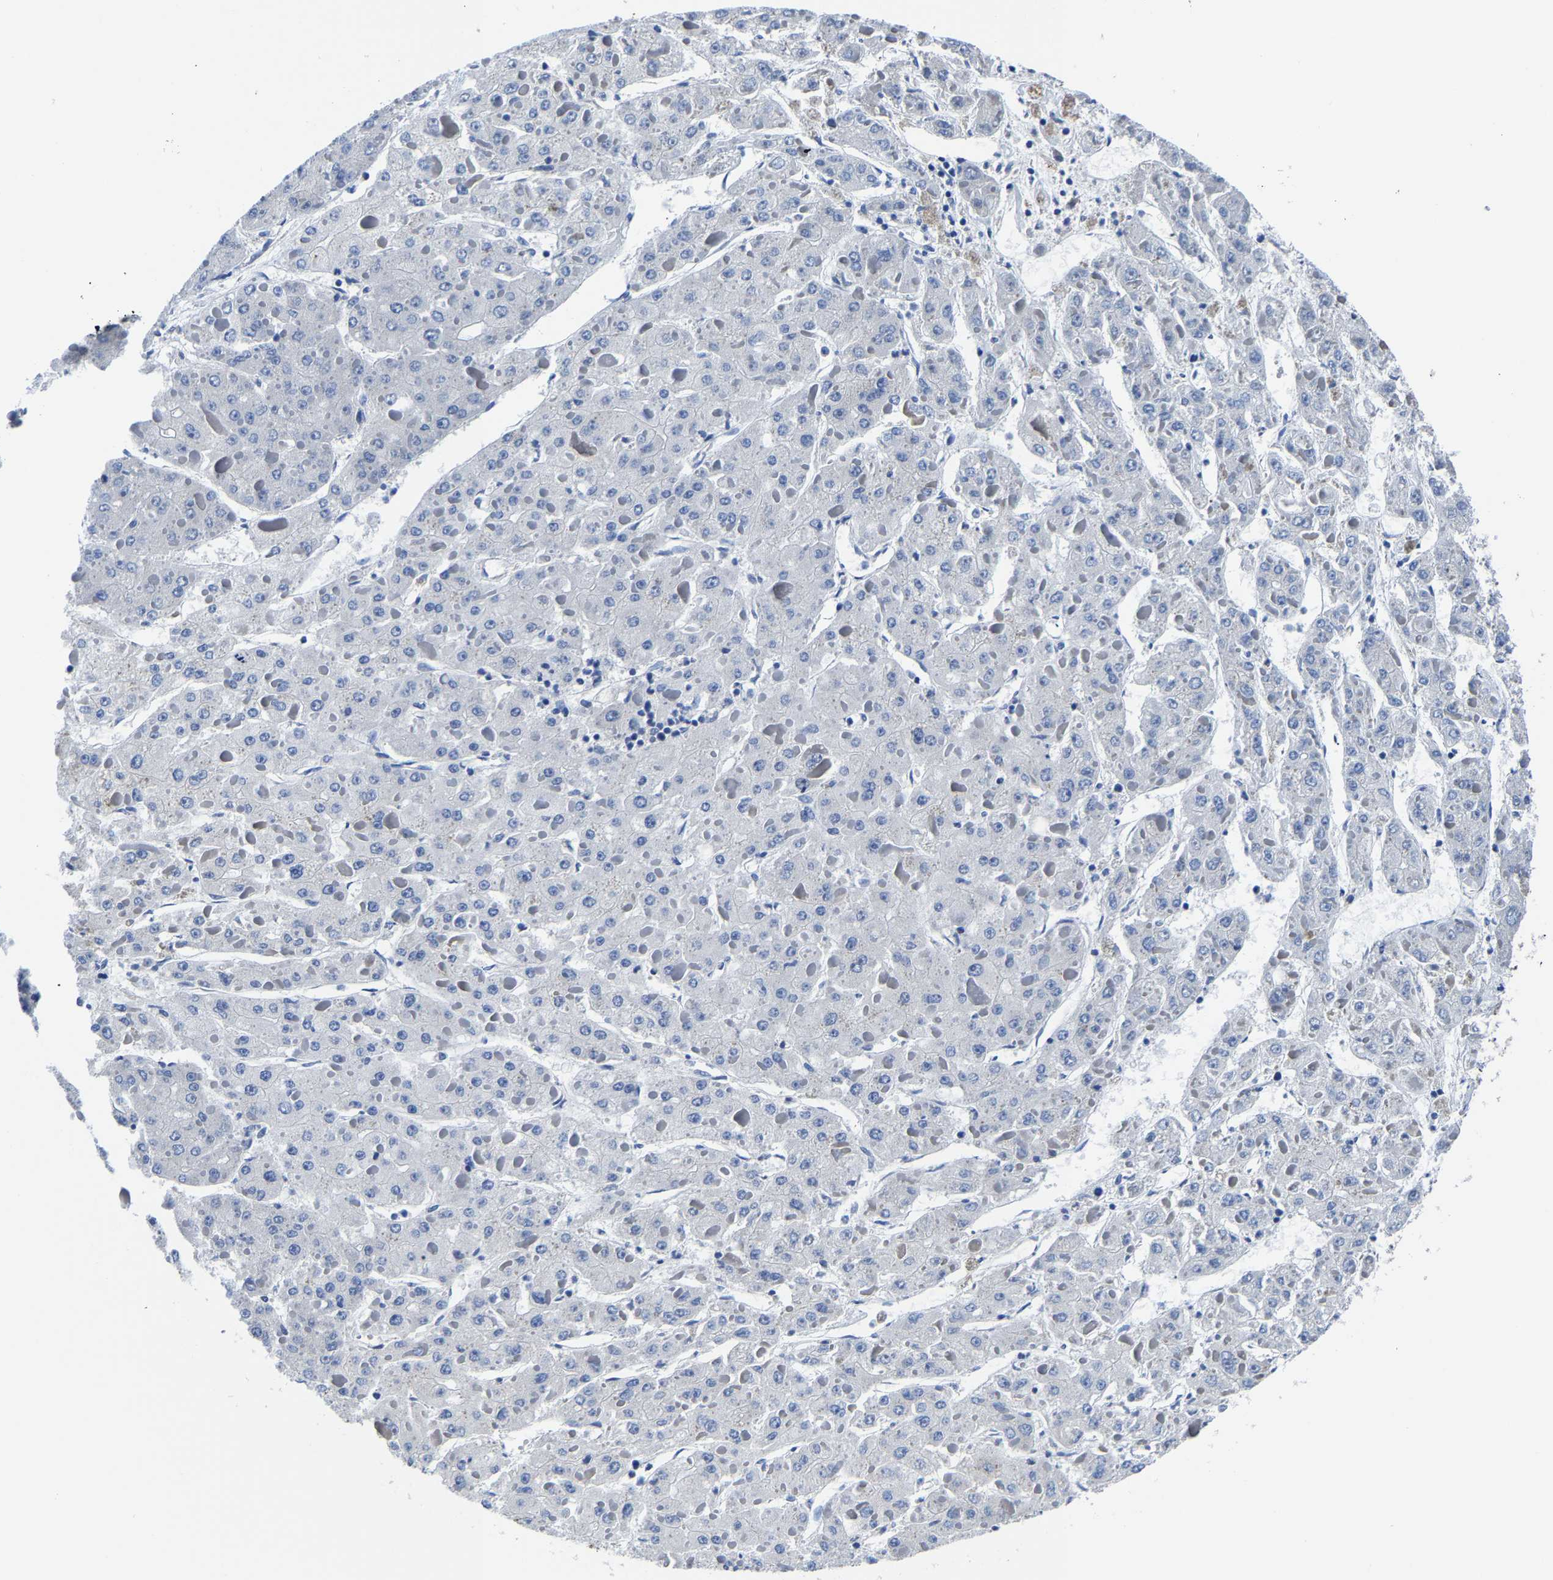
{"staining": {"intensity": "negative", "quantity": "none", "location": "none"}, "tissue": "liver cancer", "cell_type": "Tumor cells", "image_type": "cancer", "snomed": [{"axis": "morphology", "description": "Carcinoma, Hepatocellular, NOS"}, {"axis": "topography", "description": "Liver"}], "caption": "IHC of human liver cancer displays no staining in tumor cells.", "gene": "SRPK2", "patient": {"sex": "female", "age": 73}}